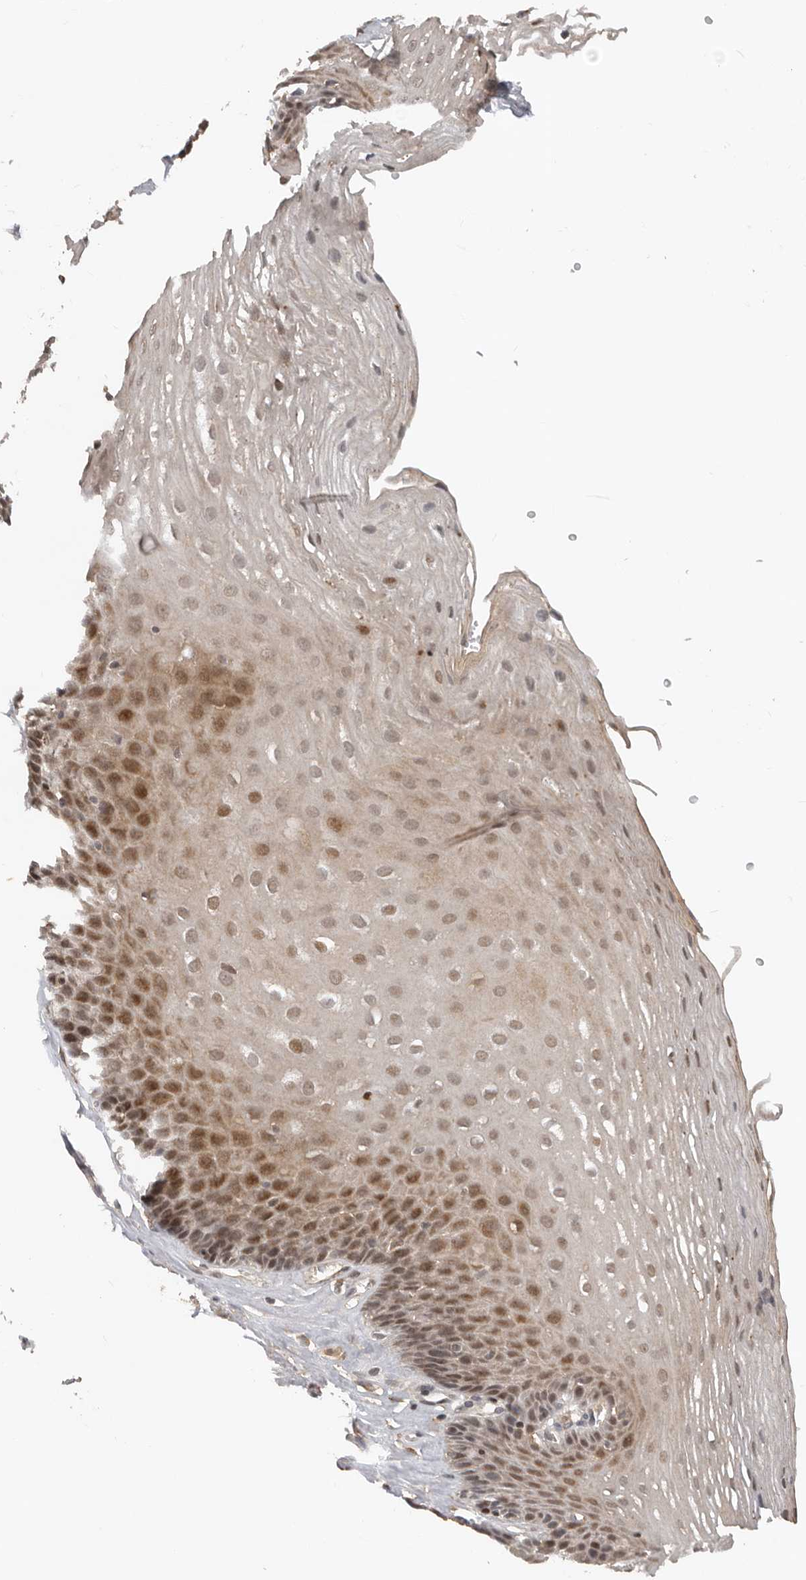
{"staining": {"intensity": "moderate", "quantity": "25%-75%", "location": "cytoplasmic/membranous,nuclear"}, "tissue": "esophagus", "cell_type": "Squamous epithelial cells", "image_type": "normal", "snomed": [{"axis": "morphology", "description": "Normal tissue, NOS"}, {"axis": "topography", "description": "Esophagus"}], "caption": "Brown immunohistochemical staining in unremarkable human esophagus exhibits moderate cytoplasmic/membranous,nuclear expression in approximately 25%-75% of squamous epithelial cells. Nuclei are stained in blue.", "gene": "HENMT1", "patient": {"sex": "female", "age": 66}}